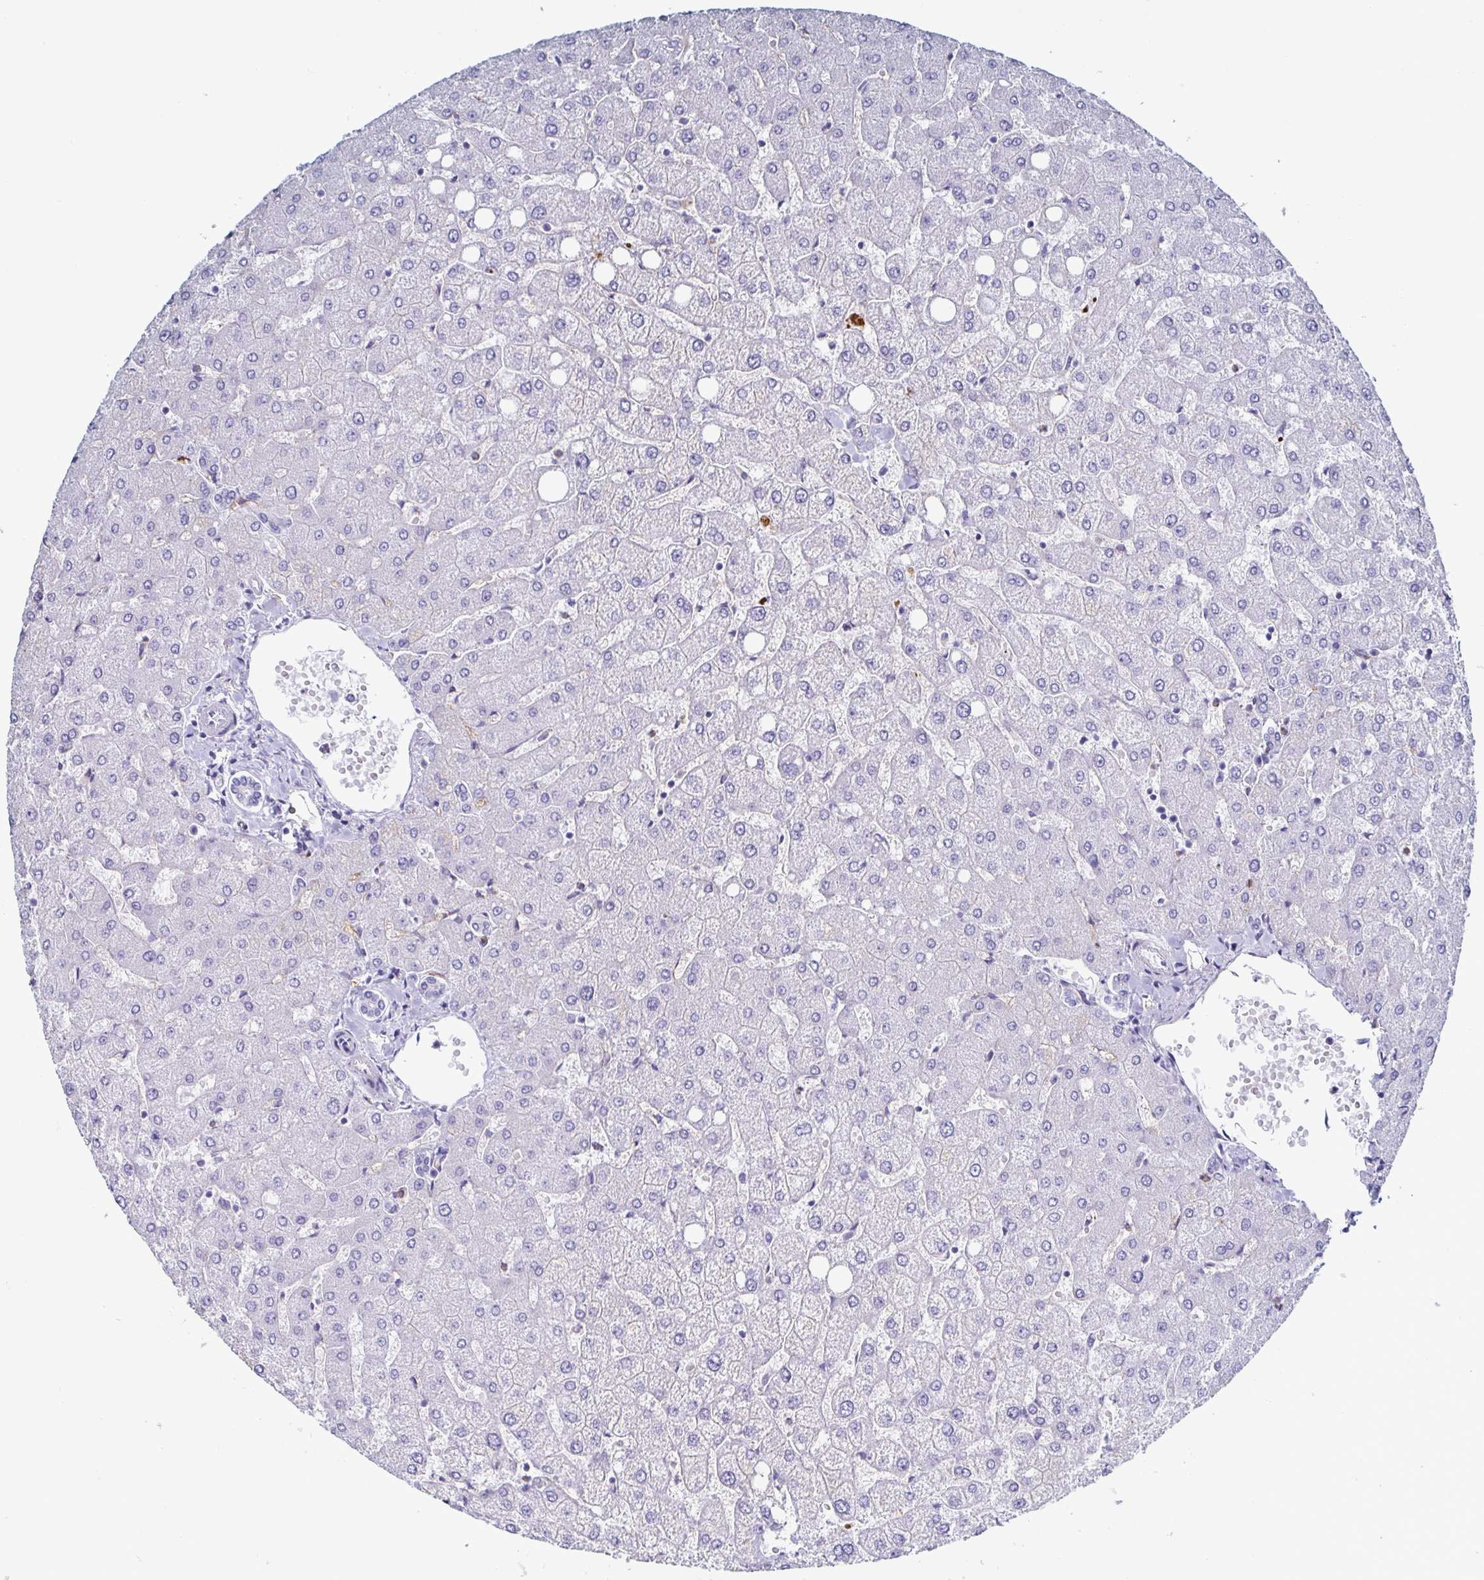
{"staining": {"intensity": "negative", "quantity": "none", "location": "none"}, "tissue": "liver", "cell_type": "Cholangiocytes", "image_type": "normal", "snomed": [{"axis": "morphology", "description": "Normal tissue, NOS"}, {"axis": "topography", "description": "Liver"}], "caption": "Immunohistochemistry (IHC) micrograph of unremarkable liver: liver stained with DAB (3,3'-diaminobenzidine) displays no significant protein staining in cholangiocytes. (DAB IHC with hematoxylin counter stain).", "gene": "ACSBG2", "patient": {"sex": "female", "age": 54}}